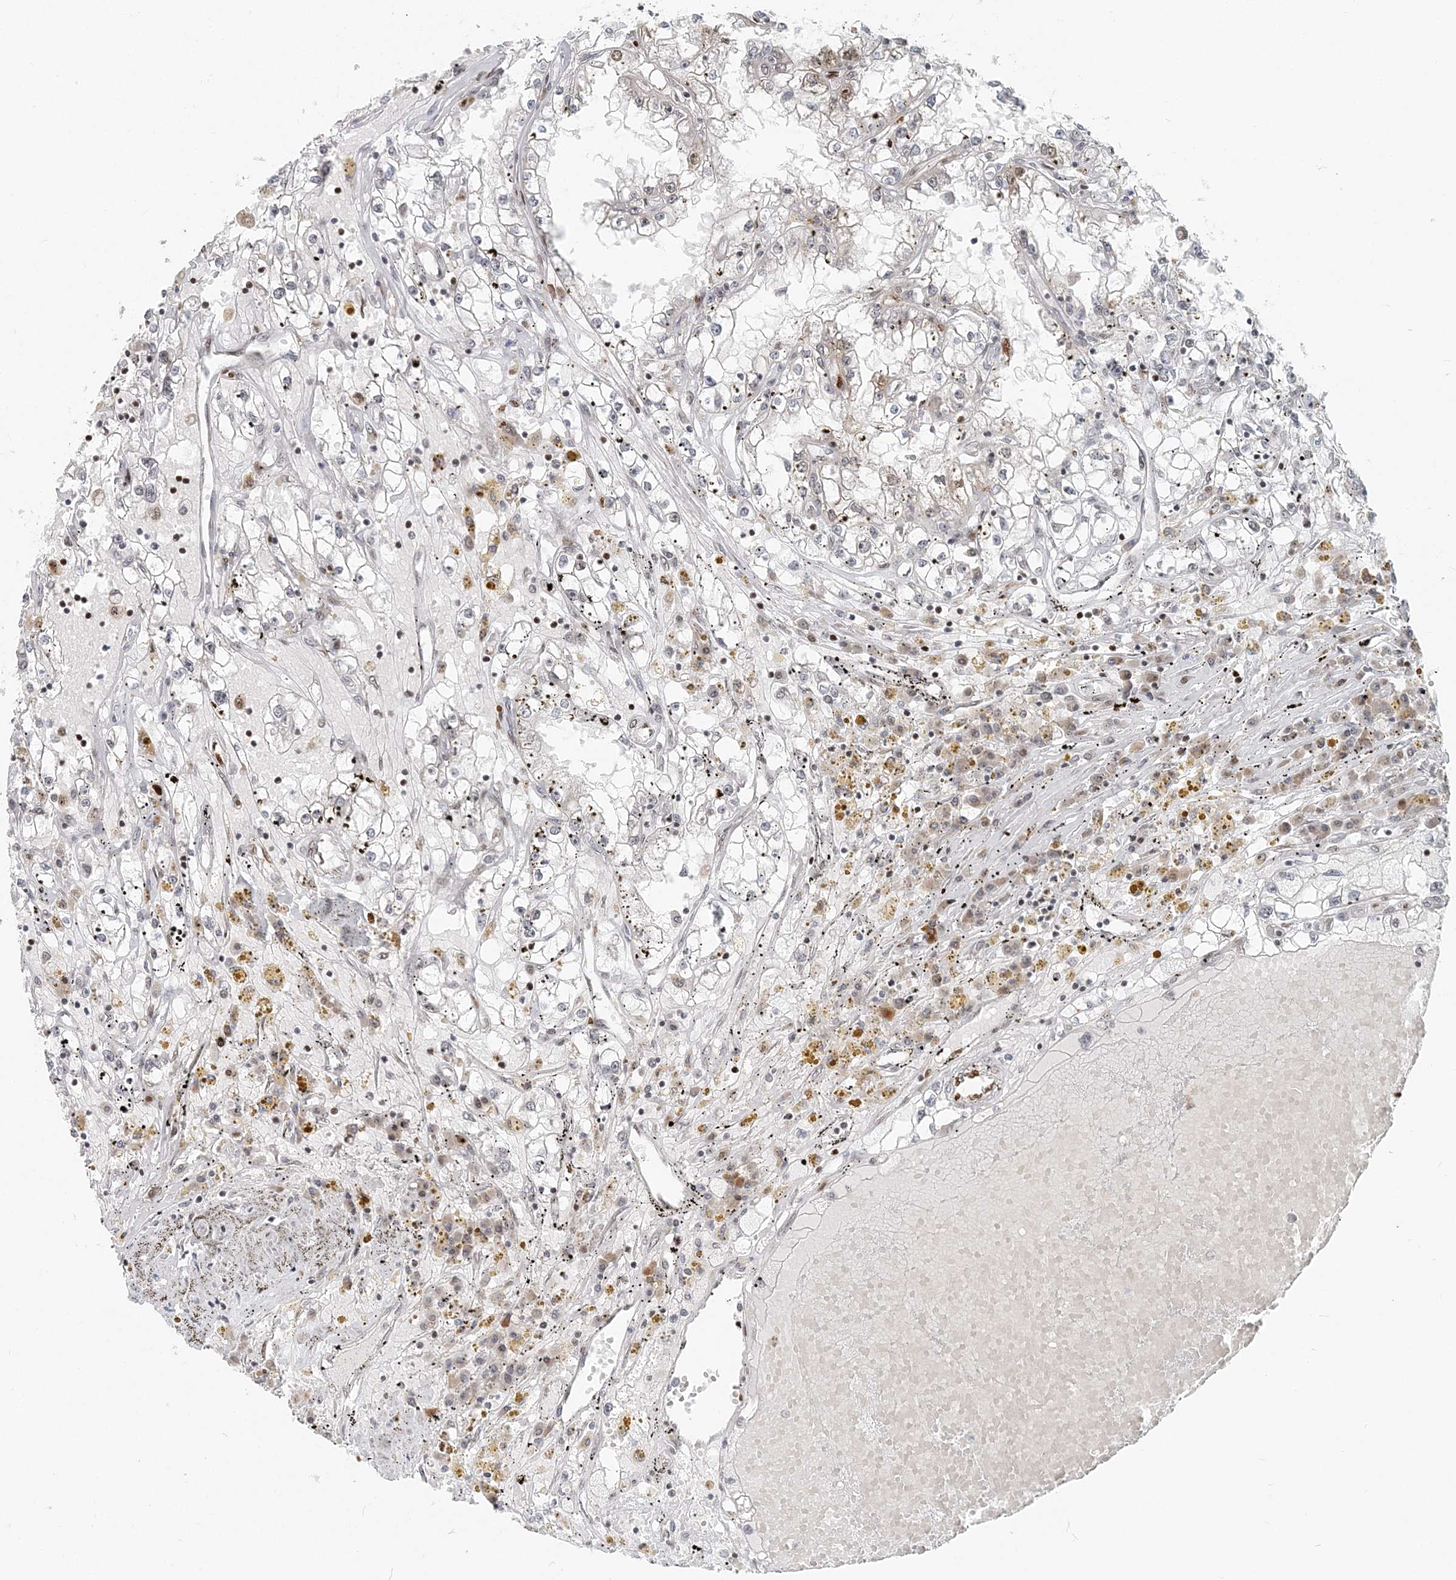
{"staining": {"intensity": "negative", "quantity": "none", "location": "none"}, "tissue": "renal cancer", "cell_type": "Tumor cells", "image_type": "cancer", "snomed": [{"axis": "morphology", "description": "Adenocarcinoma, NOS"}, {"axis": "topography", "description": "Kidney"}], "caption": "High power microscopy histopathology image of an immunohistochemistry (IHC) micrograph of renal adenocarcinoma, revealing no significant expression in tumor cells. Nuclei are stained in blue.", "gene": "BAZ1B", "patient": {"sex": "male", "age": 56}}